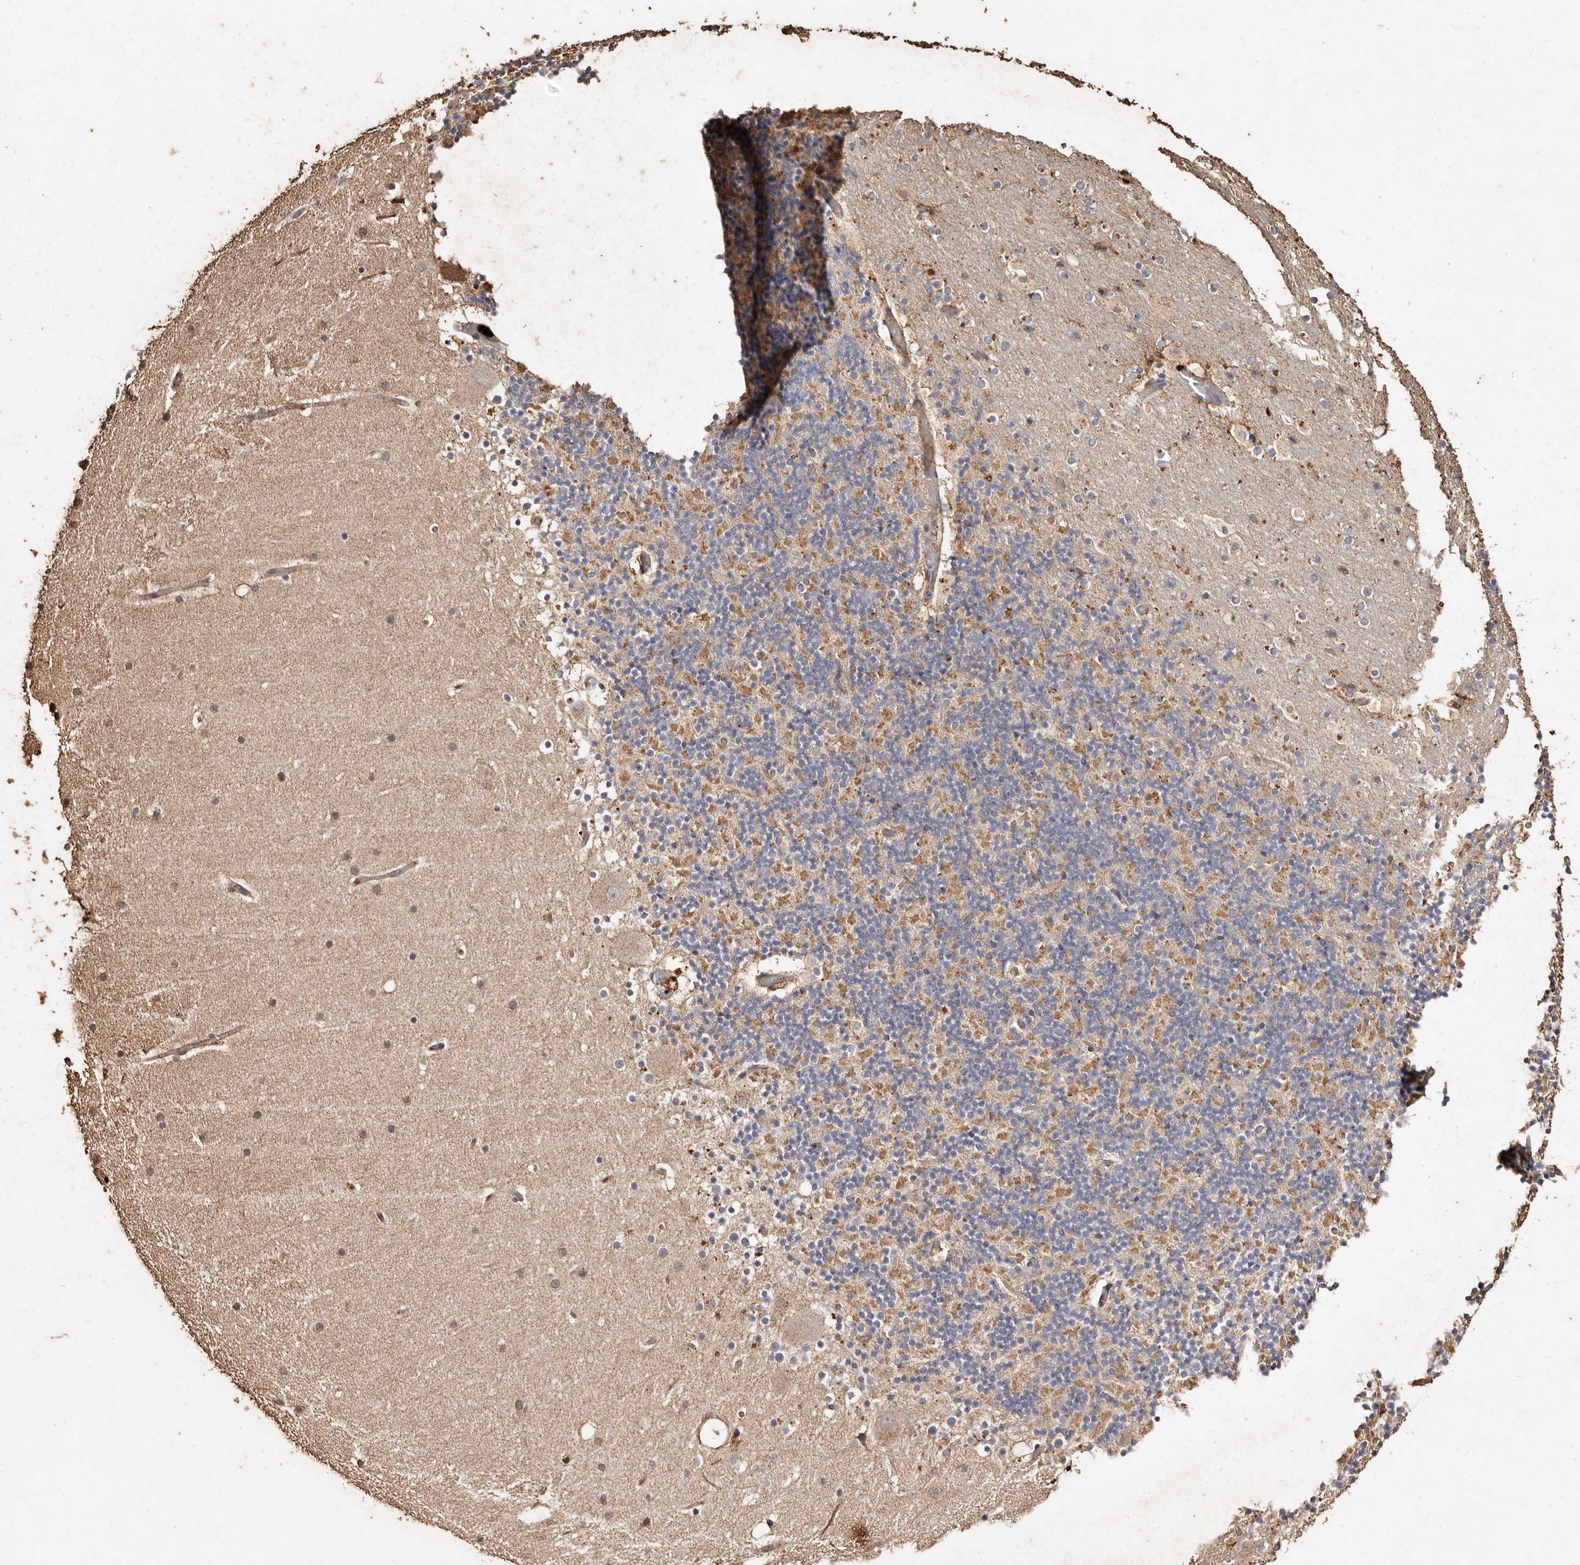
{"staining": {"intensity": "moderate", "quantity": "25%-75%", "location": "cytoplasmic/membranous"}, "tissue": "cerebellum", "cell_type": "Cells in granular layer", "image_type": "normal", "snomed": [{"axis": "morphology", "description": "Normal tissue, NOS"}, {"axis": "topography", "description": "Cerebellum"}], "caption": "Protein staining by immunohistochemistry demonstrates moderate cytoplasmic/membranous expression in approximately 25%-75% of cells in granular layer in benign cerebellum. (IHC, brightfield microscopy, high magnification).", "gene": "FARS2", "patient": {"sex": "male", "age": 57}}